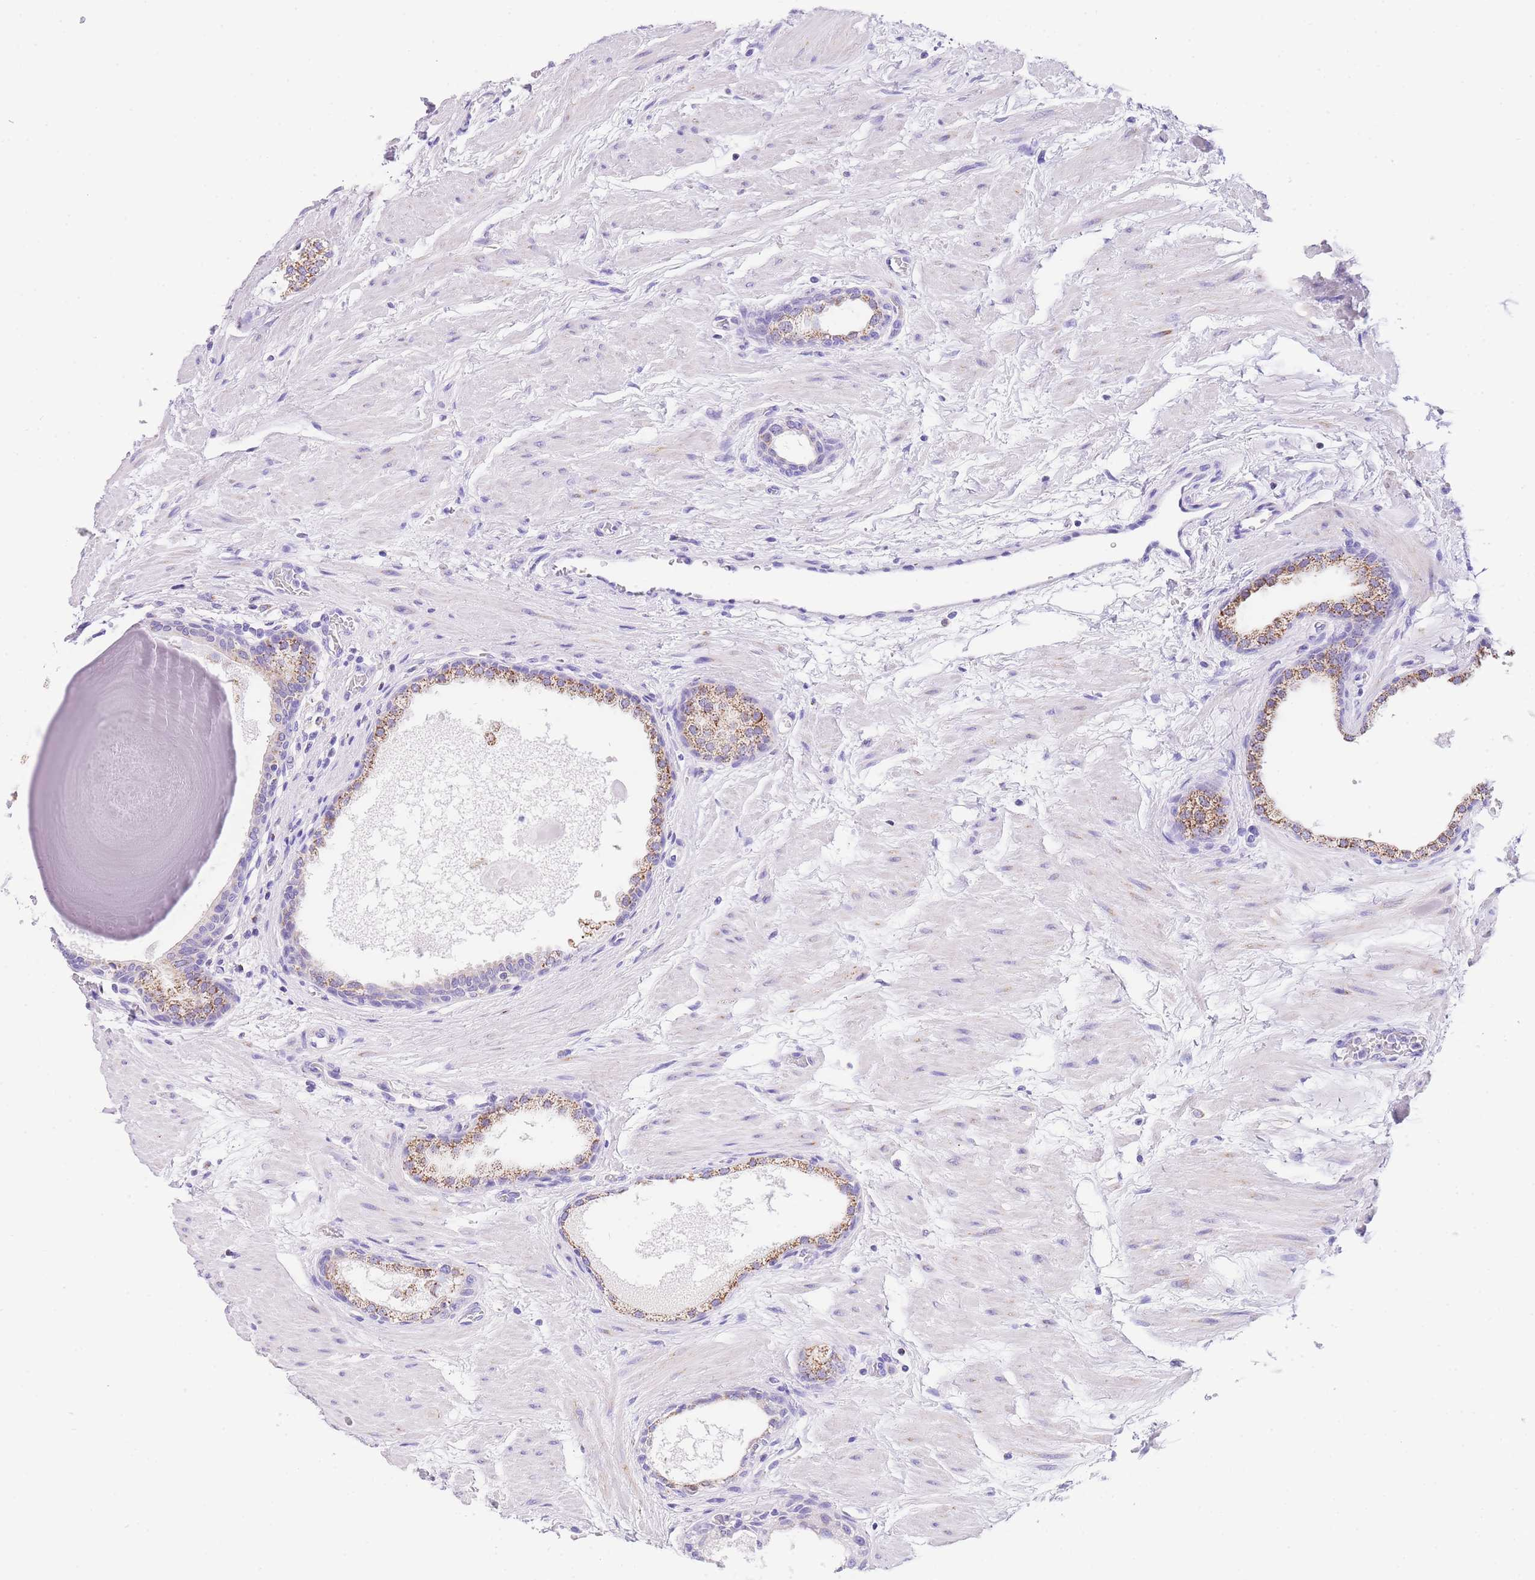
{"staining": {"intensity": "moderate", "quantity": "25%-75%", "location": "cytoplasmic/membranous"}, "tissue": "prostate", "cell_type": "Glandular cells", "image_type": "normal", "snomed": [{"axis": "morphology", "description": "Normal tissue, NOS"}, {"axis": "topography", "description": "Prostate"}], "caption": "Immunohistochemistry (IHC) of unremarkable prostate demonstrates medium levels of moderate cytoplasmic/membranous positivity in approximately 25%-75% of glandular cells. Immunohistochemistry stains the protein of interest in brown and the nuclei are stained blue.", "gene": "NKD2", "patient": {"sex": "male", "age": 48}}